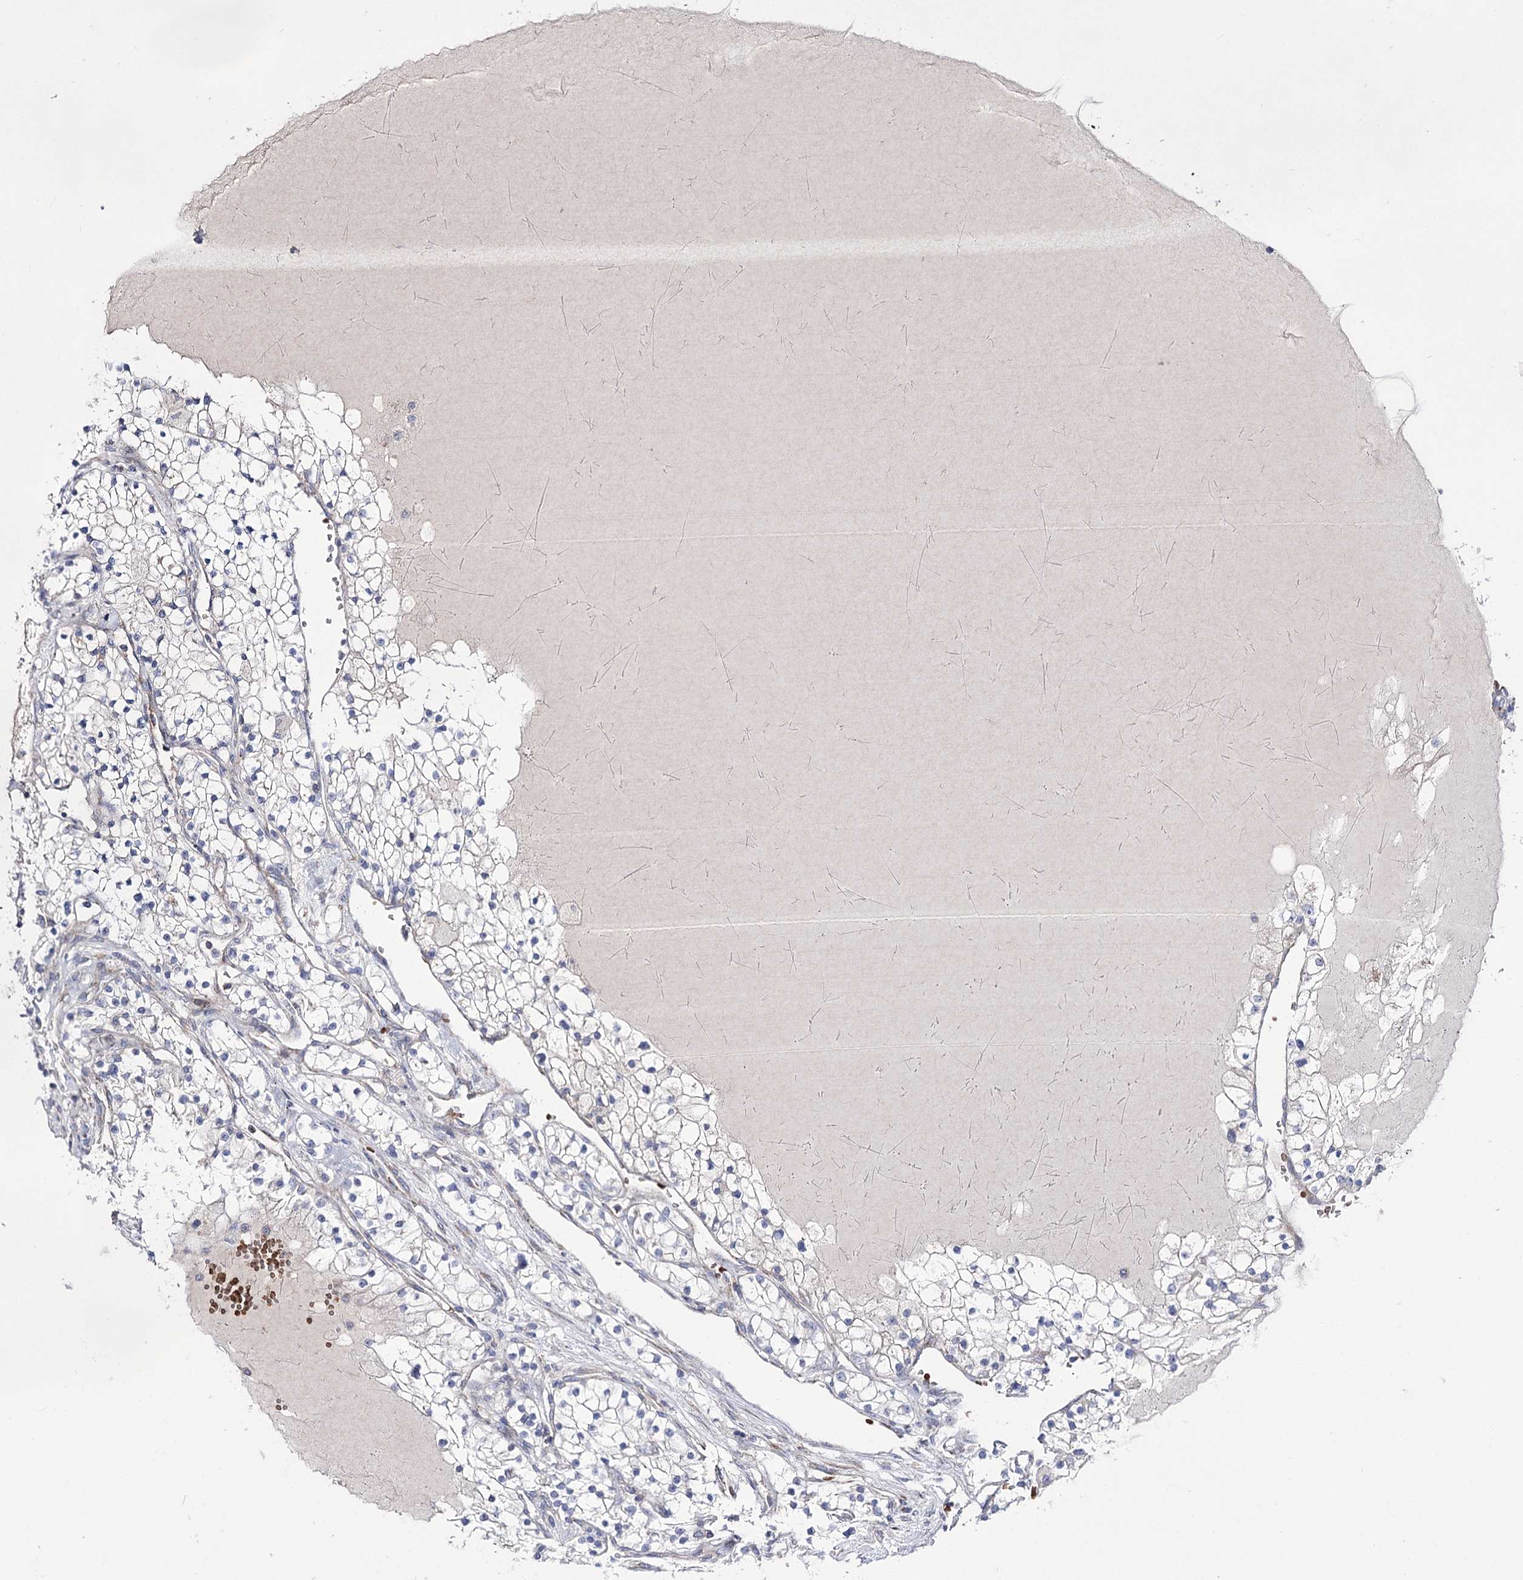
{"staining": {"intensity": "negative", "quantity": "none", "location": "none"}, "tissue": "renal cancer", "cell_type": "Tumor cells", "image_type": "cancer", "snomed": [{"axis": "morphology", "description": "Normal tissue, NOS"}, {"axis": "morphology", "description": "Adenocarcinoma, NOS"}, {"axis": "topography", "description": "Kidney"}], "caption": "DAB immunohistochemical staining of renal cancer exhibits no significant staining in tumor cells. (DAB (3,3'-diaminobenzidine) IHC visualized using brightfield microscopy, high magnification).", "gene": "OSBPL5", "patient": {"sex": "male", "age": 68}}